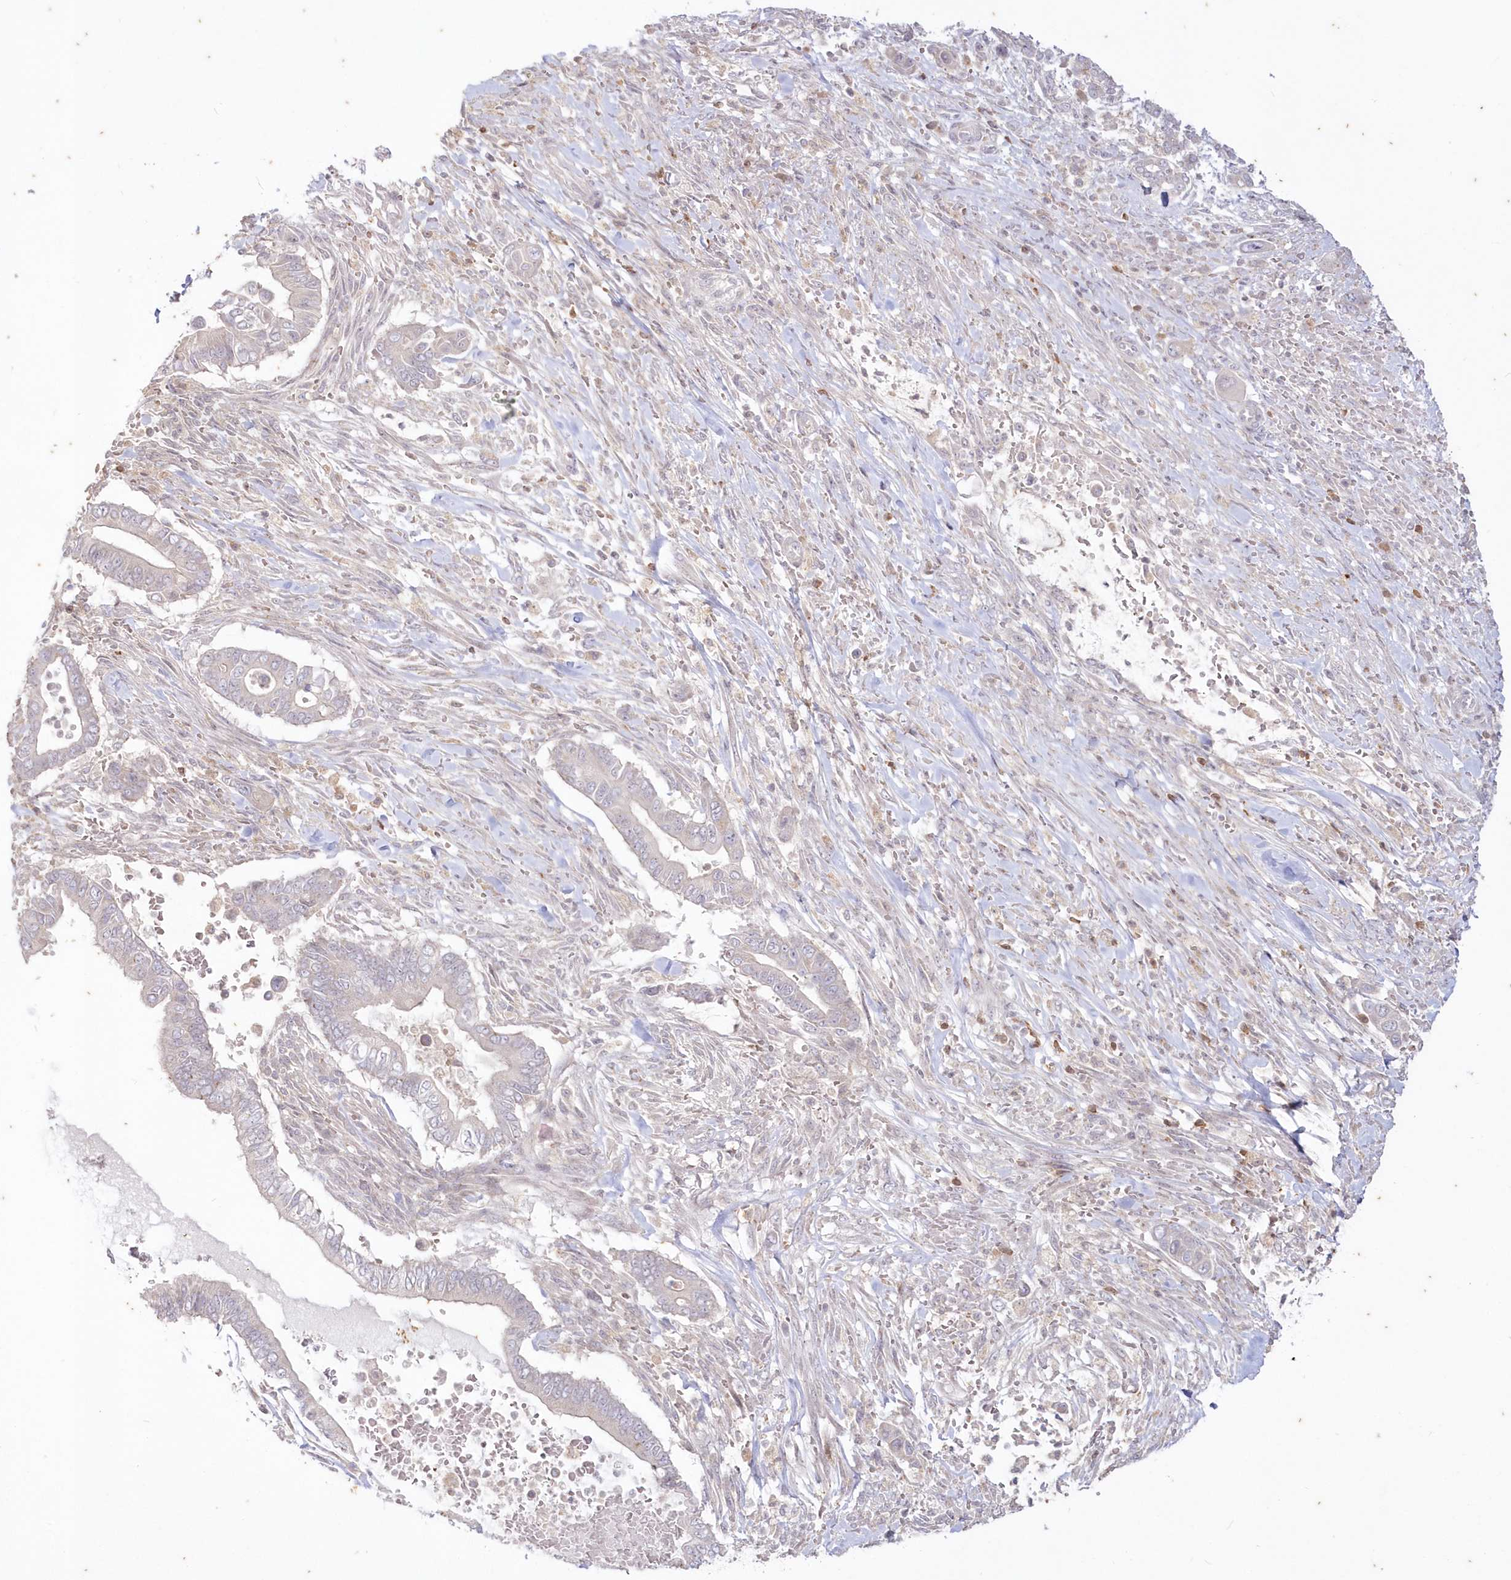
{"staining": {"intensity": "negative", "quantity": "none", "location": "none"}, "tissue": "pancreatic cancer", "cell_type": "Tumor cells", "image_type": "cancer", "snomed": [{"axis": "morphology", "description": "Adenocarcinoma, NOS"}, {"axis": "topography", "description": "Pancreas"}], "caption": "IHC histopathology image of neoplastic tissue: adenocarcinoma (pancreatic) stained with DAB displays no significant protein positivity in tumor cells.", "gene": "MTMR3", "patient": {"sex": "male", "age": 68}}